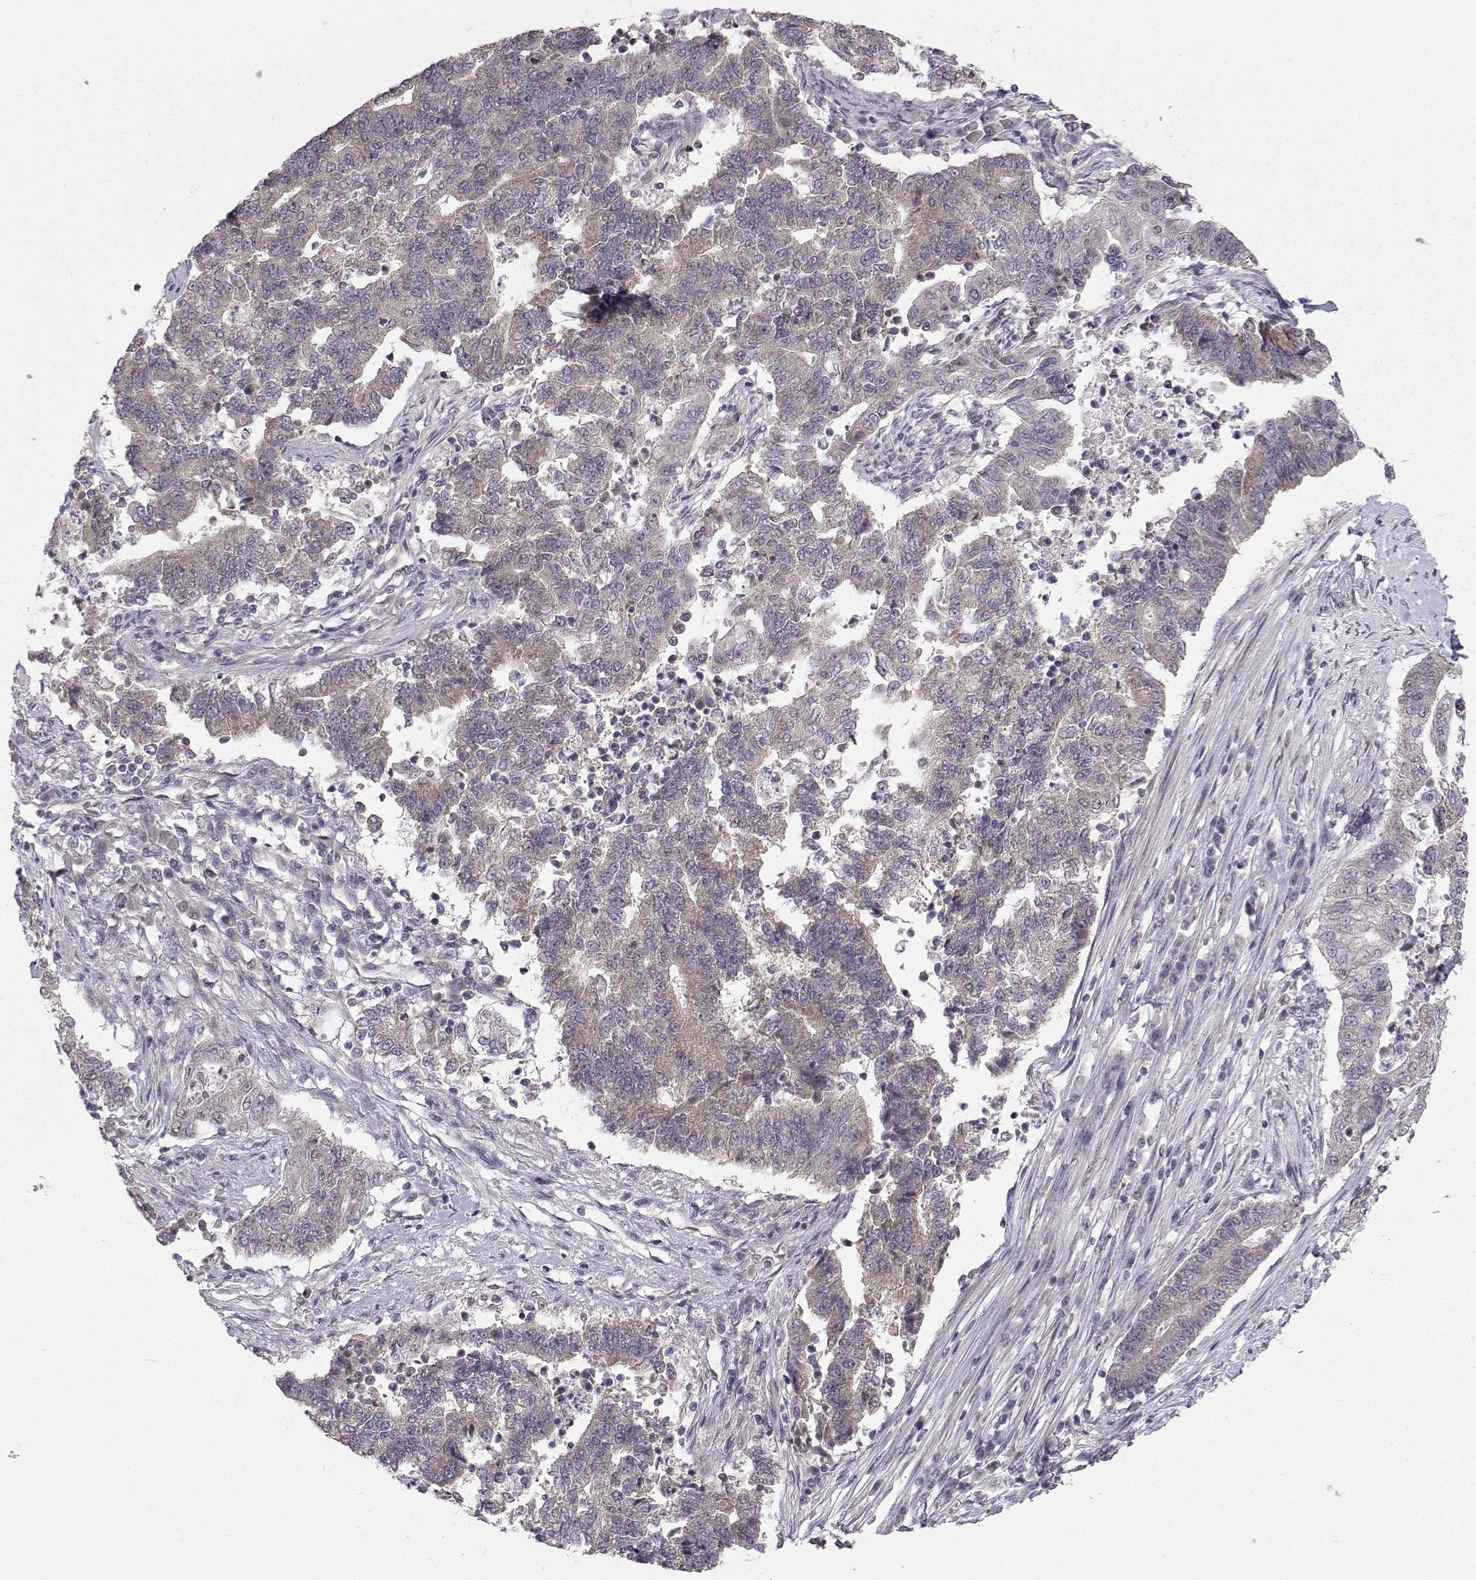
{"staining": {"intensity": "weak", "quantity": "25%-75%", "location": "cytoplasmic/membranous"}, "tissue": "endometrial cancer", "cell_type": "Tumor cells", "image_type": "cancer", "snomed": [{"axis": "morphology", "description": "Adenocarcinoma, NOS"}, {"axis": "topography", "description": "Uterus"}, {"axis": "topography", "description": "Endometrium"}], "caption": "A histopathology image of endometrial cancer stained for a protein demonstrates weak cytoplasmic/membranous brown staining in tumor cells.", "gene": "PKN2", "patient": {"sex": "female", "age": 54}}